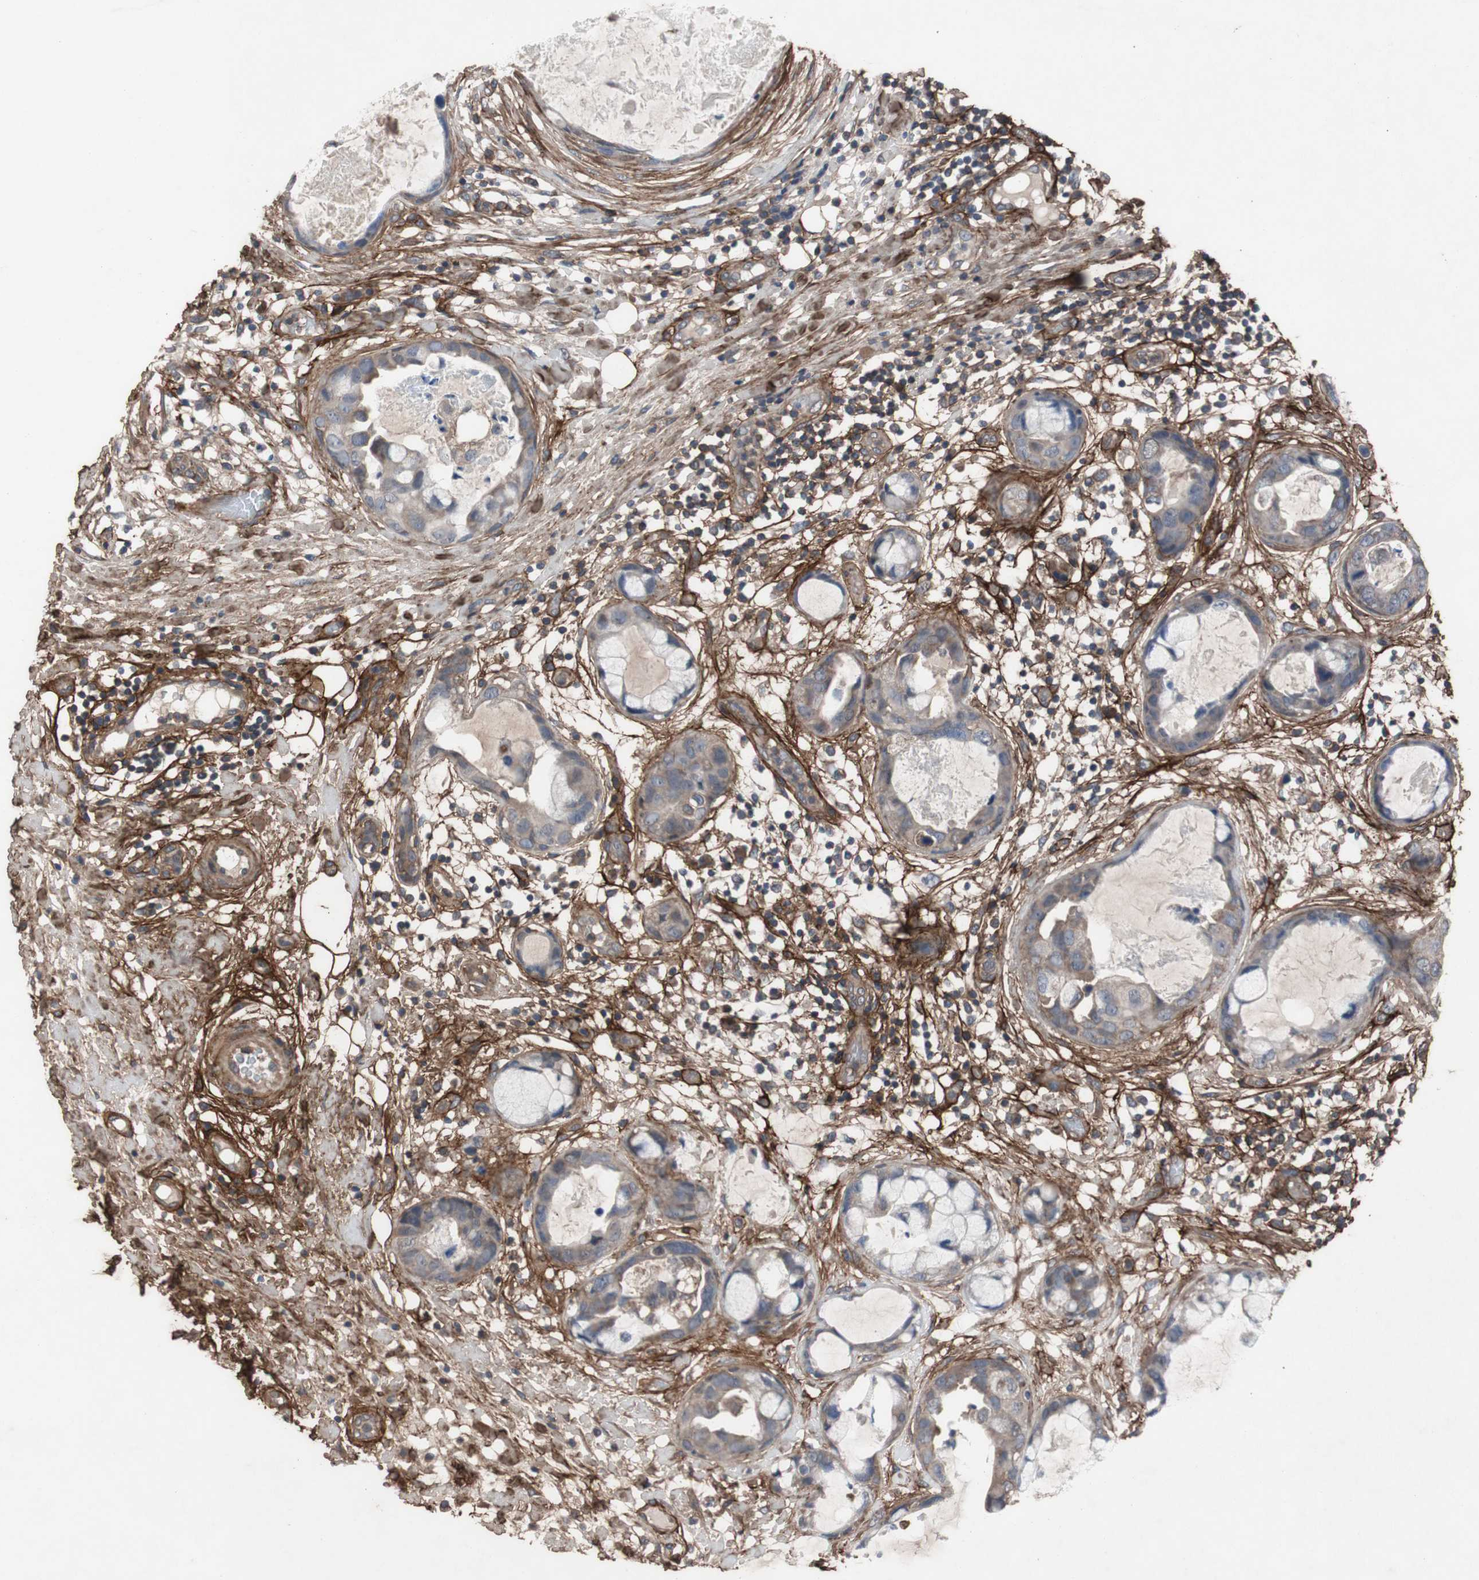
{"staining": {"intensity": "weak", "quantity": ">75%", "location": "cytoplasmic/membranous"}, "tissue": "breast cancer", "cell_type": "Tumor cells", "image_type": "cancer", "snomed": [{"axis": "morphology", "description": "Duct carcinoma"}, {"axis": "topography", "description": "Breast"}], "caption": "Tumor cells demonstrate weak cytoplasmic/membranous positivity in about >75% of cells in infiltrating ductal carcinoma (breast).", "gene": "COL6A2", "patient": {"sex": "female", "age": 40}}